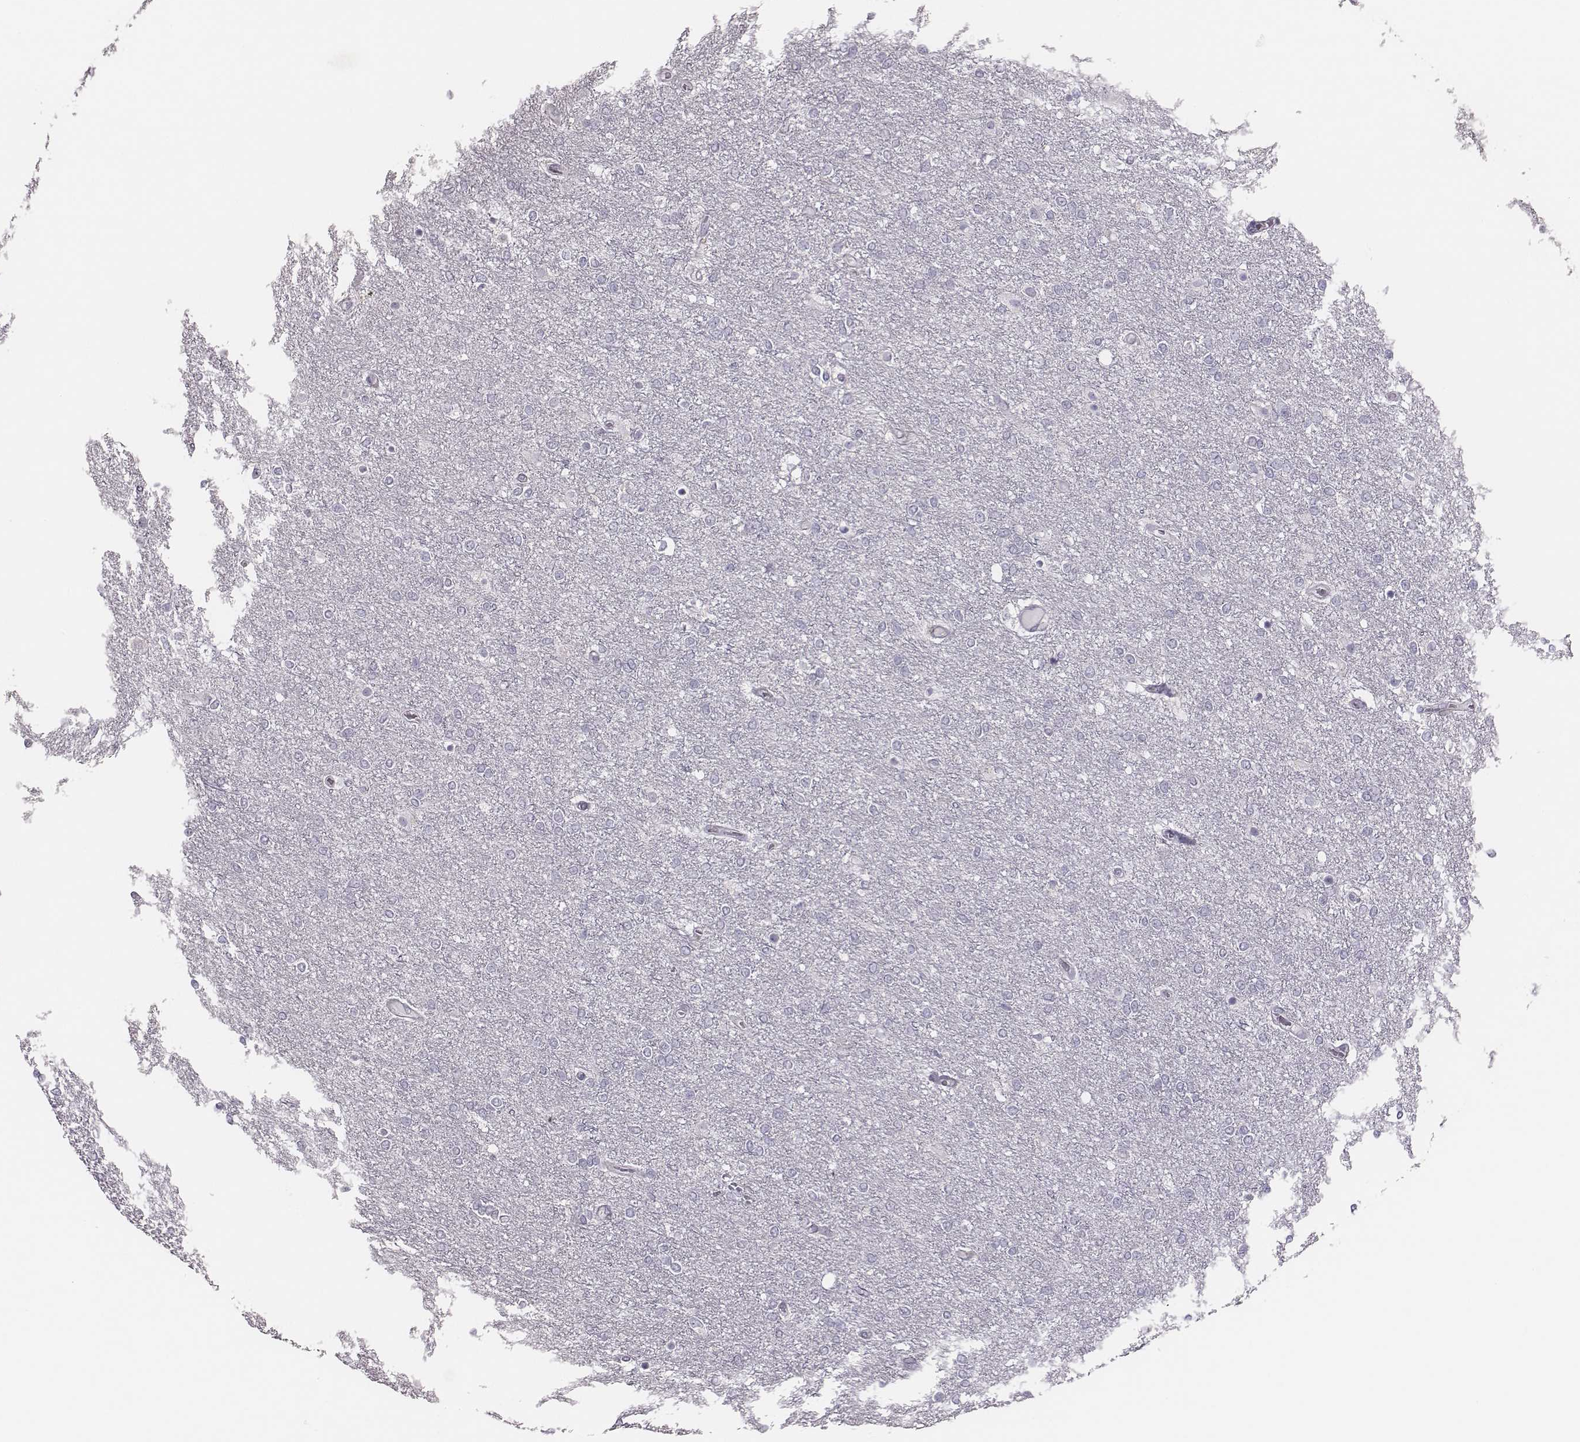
{"staining": {"intensity": "negative", "quantity": "none", "location": "none"}, "tissue": "glioma", "cell_type": "Tumor cells", "image_type": "cancer", "snomed": [{"axis": "morphology", "description": "Glioma, malignant, High grade"}, {"axis": "topography", "description": "Brain"}], "caption": "Glioma was stained to show a protein in brown. There is no significant positivity in tumor cells.", "gene": "ADGRF4", "patient": {"sex": "female", "age": 61}}